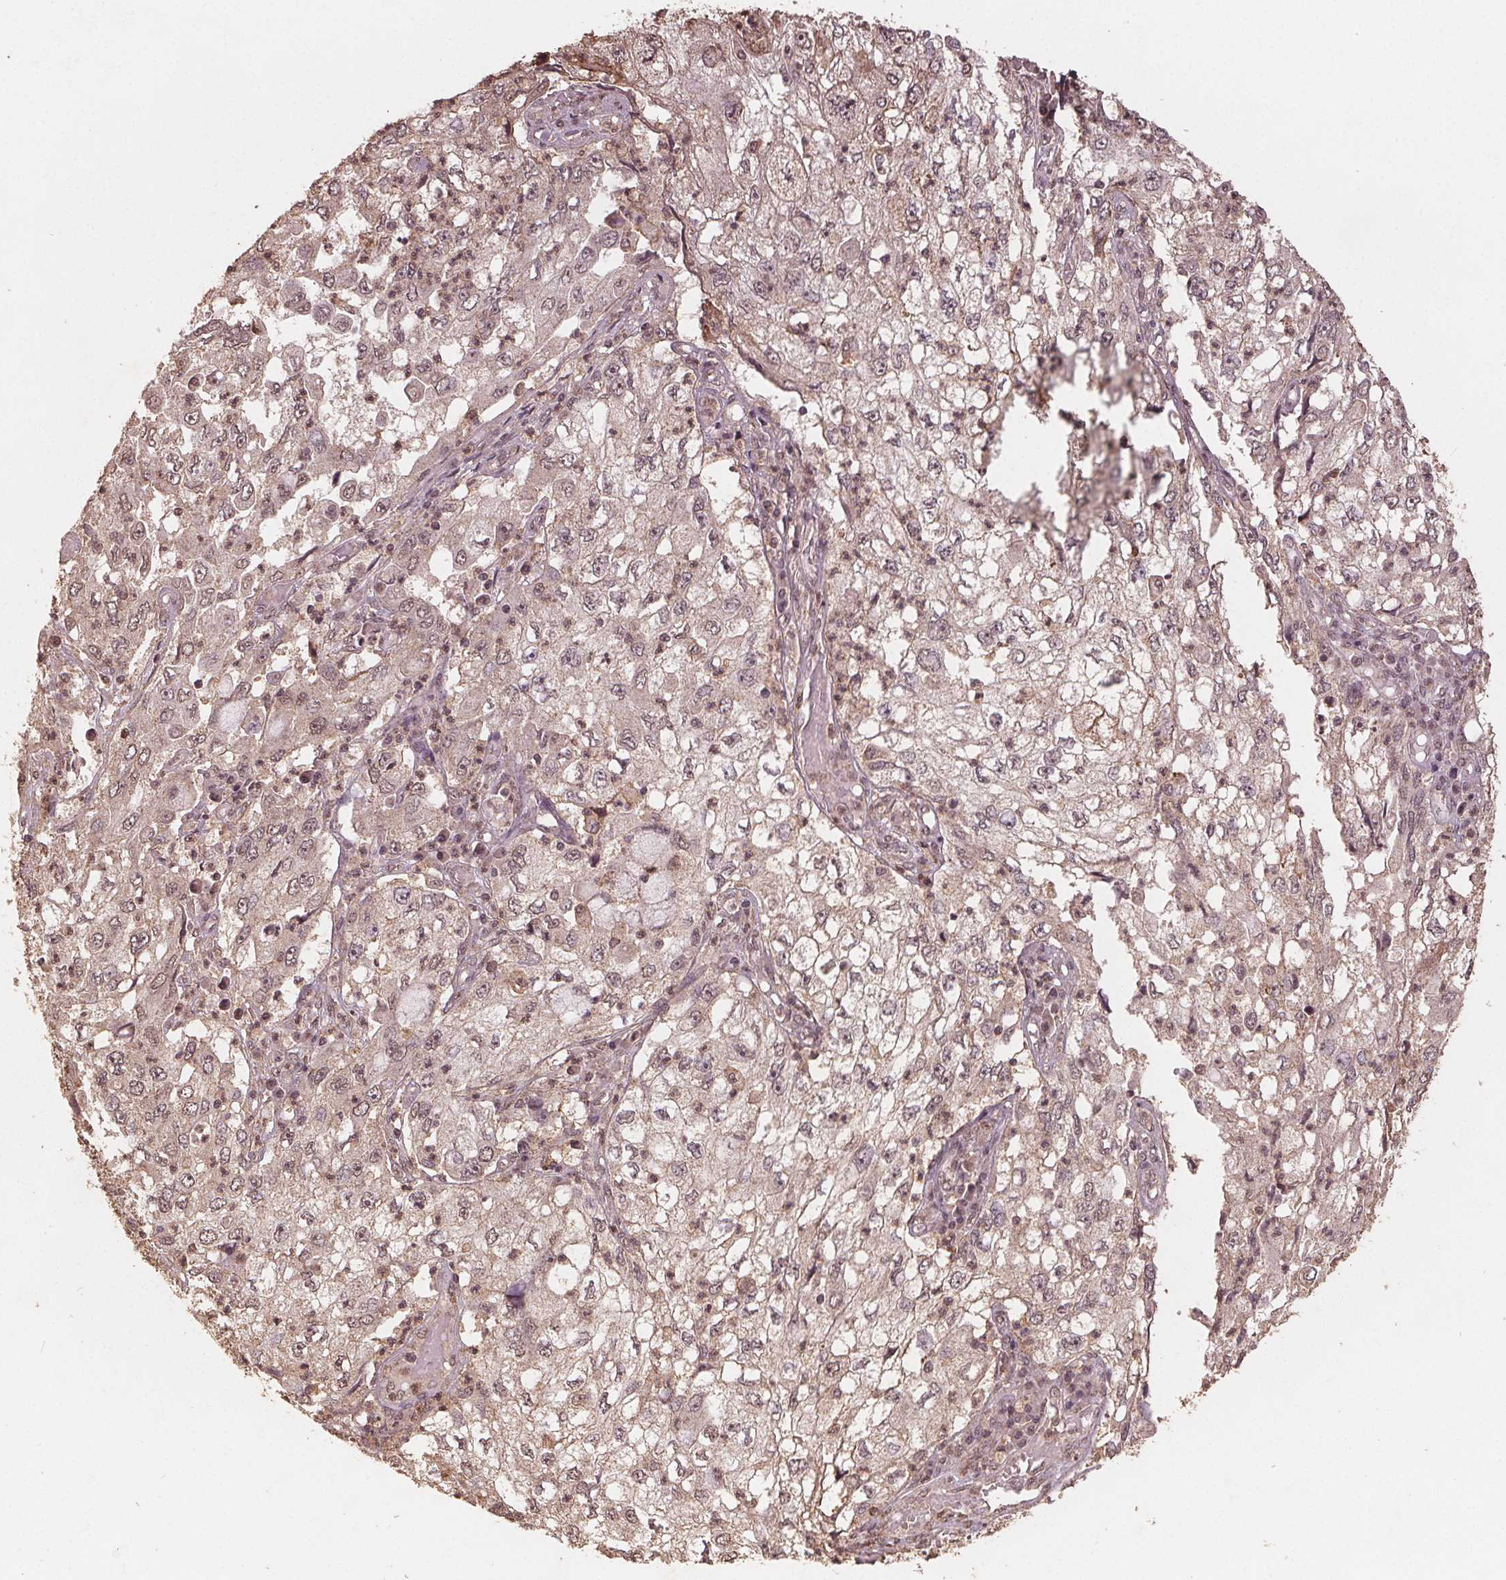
{"staining": {"intensity": "weak", "quantity": ">75%", "location": "nuclear"}, "tissue": "cervical cancer", "cell_type": "Tumor cells", "image_type": "cancer", "snomed": [{"axis": "morphology", "description": "Squamous cell carcinoma, NOS"}, {"axis": "topography", "description": "Cervix"}], "caption": "Immunohistochemical staining of human cervical squamous cell carcinoma displays low levels of weak nuclear protein positivity in about >75% of tumor cells.", "gene": "DSG3", "patient": {"sex": "female", "age": 36}}